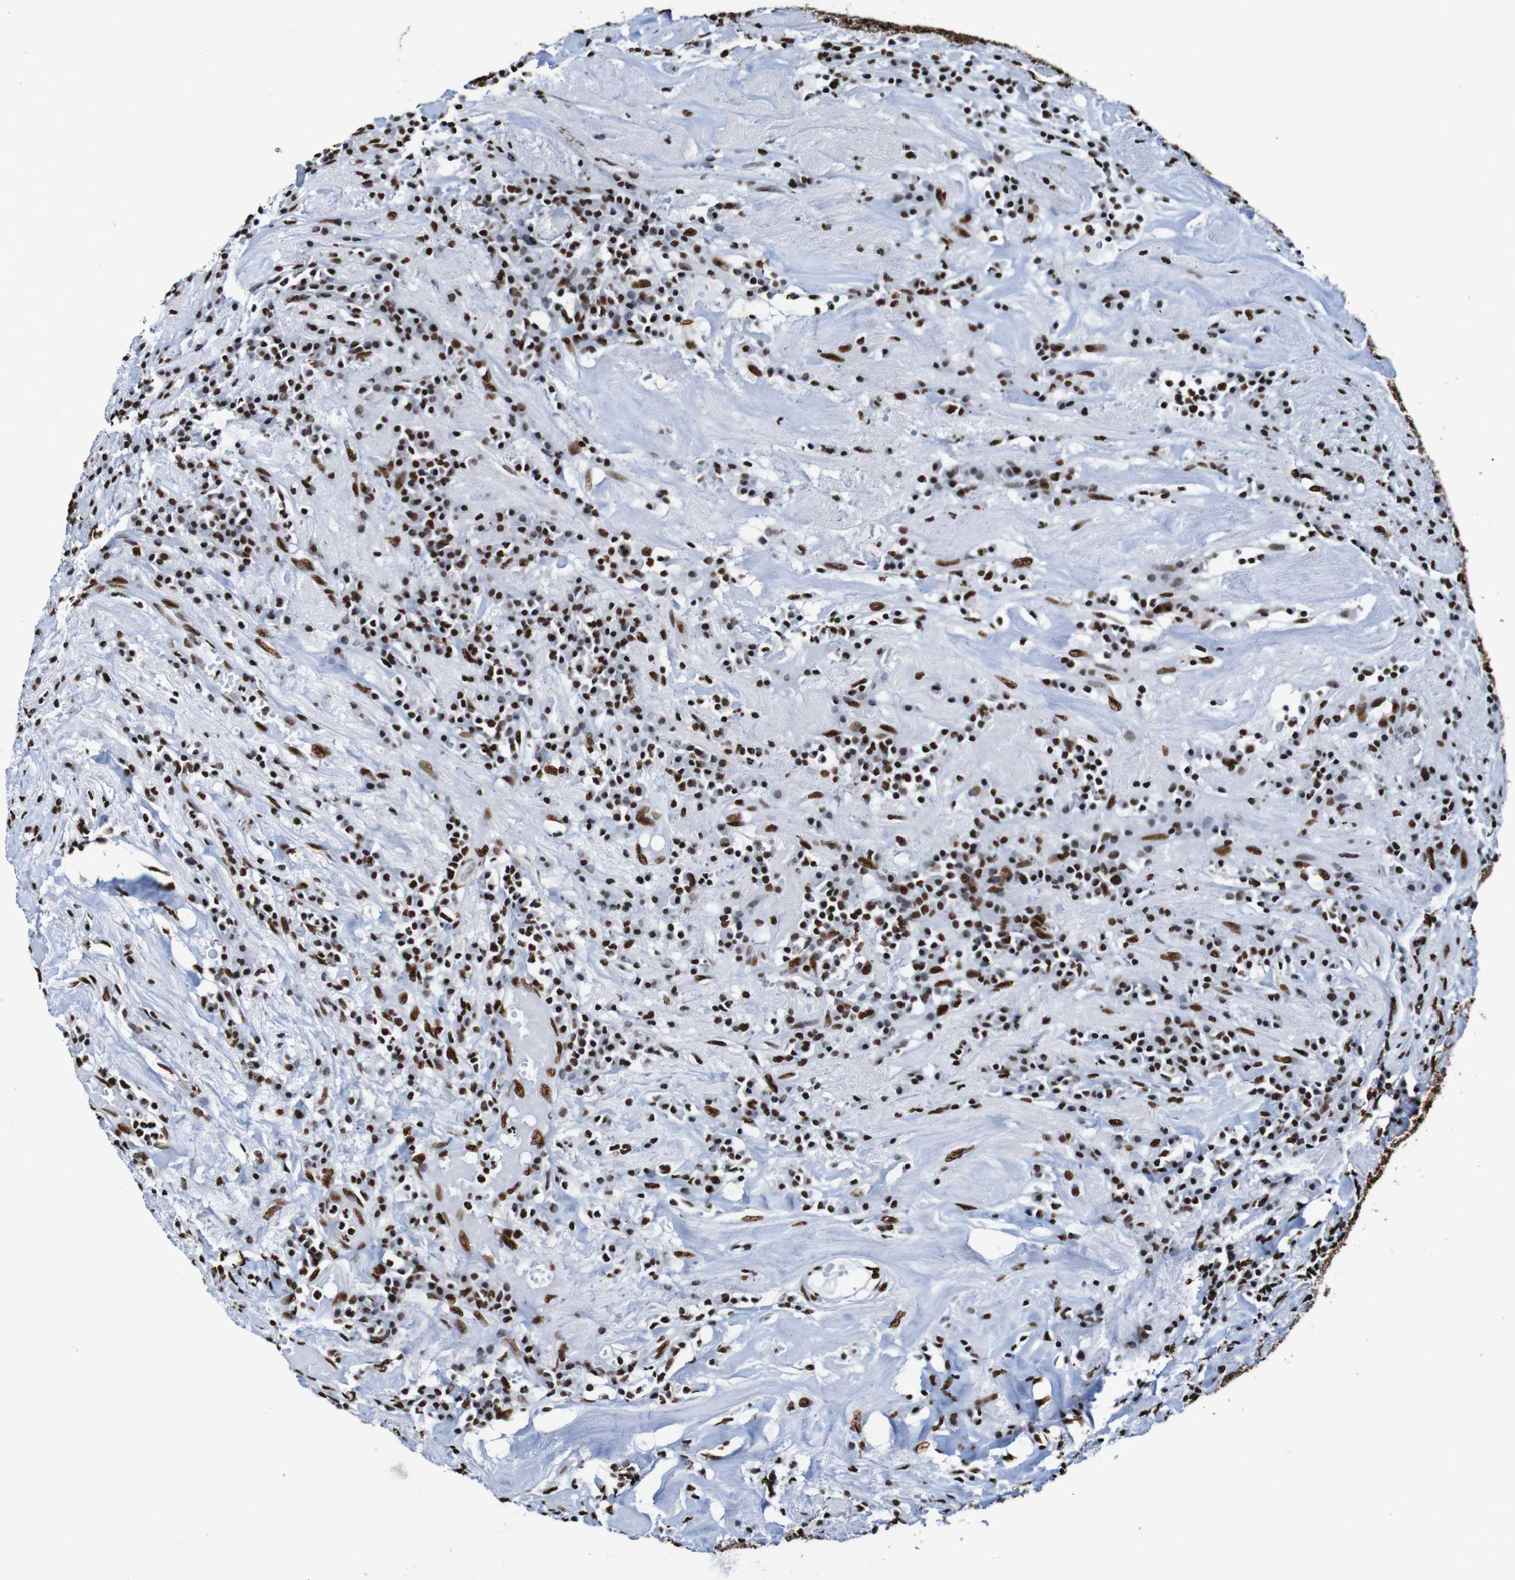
{"staining": {"intensity": "strong", "quantity": ">75%", "location": "nuclear"}, "tissue": "head and neck cancer", "cell_type": "Tumor cells", "image_type": "cancer", "snomed": [{"axis": "morphology", "description": "Adenocarcinoma, NOS"}, {"axis": "topography", "description": "Salivary gland"}, {"axis": "topography", "description": "Head-Neck"}], "caption": "A brown stain highlights strong nuclear positivity of a protein in human head and neck cancer tumor cells.", "gene": "SRSF3", "patient": {"sex": "female", "age": 65}}